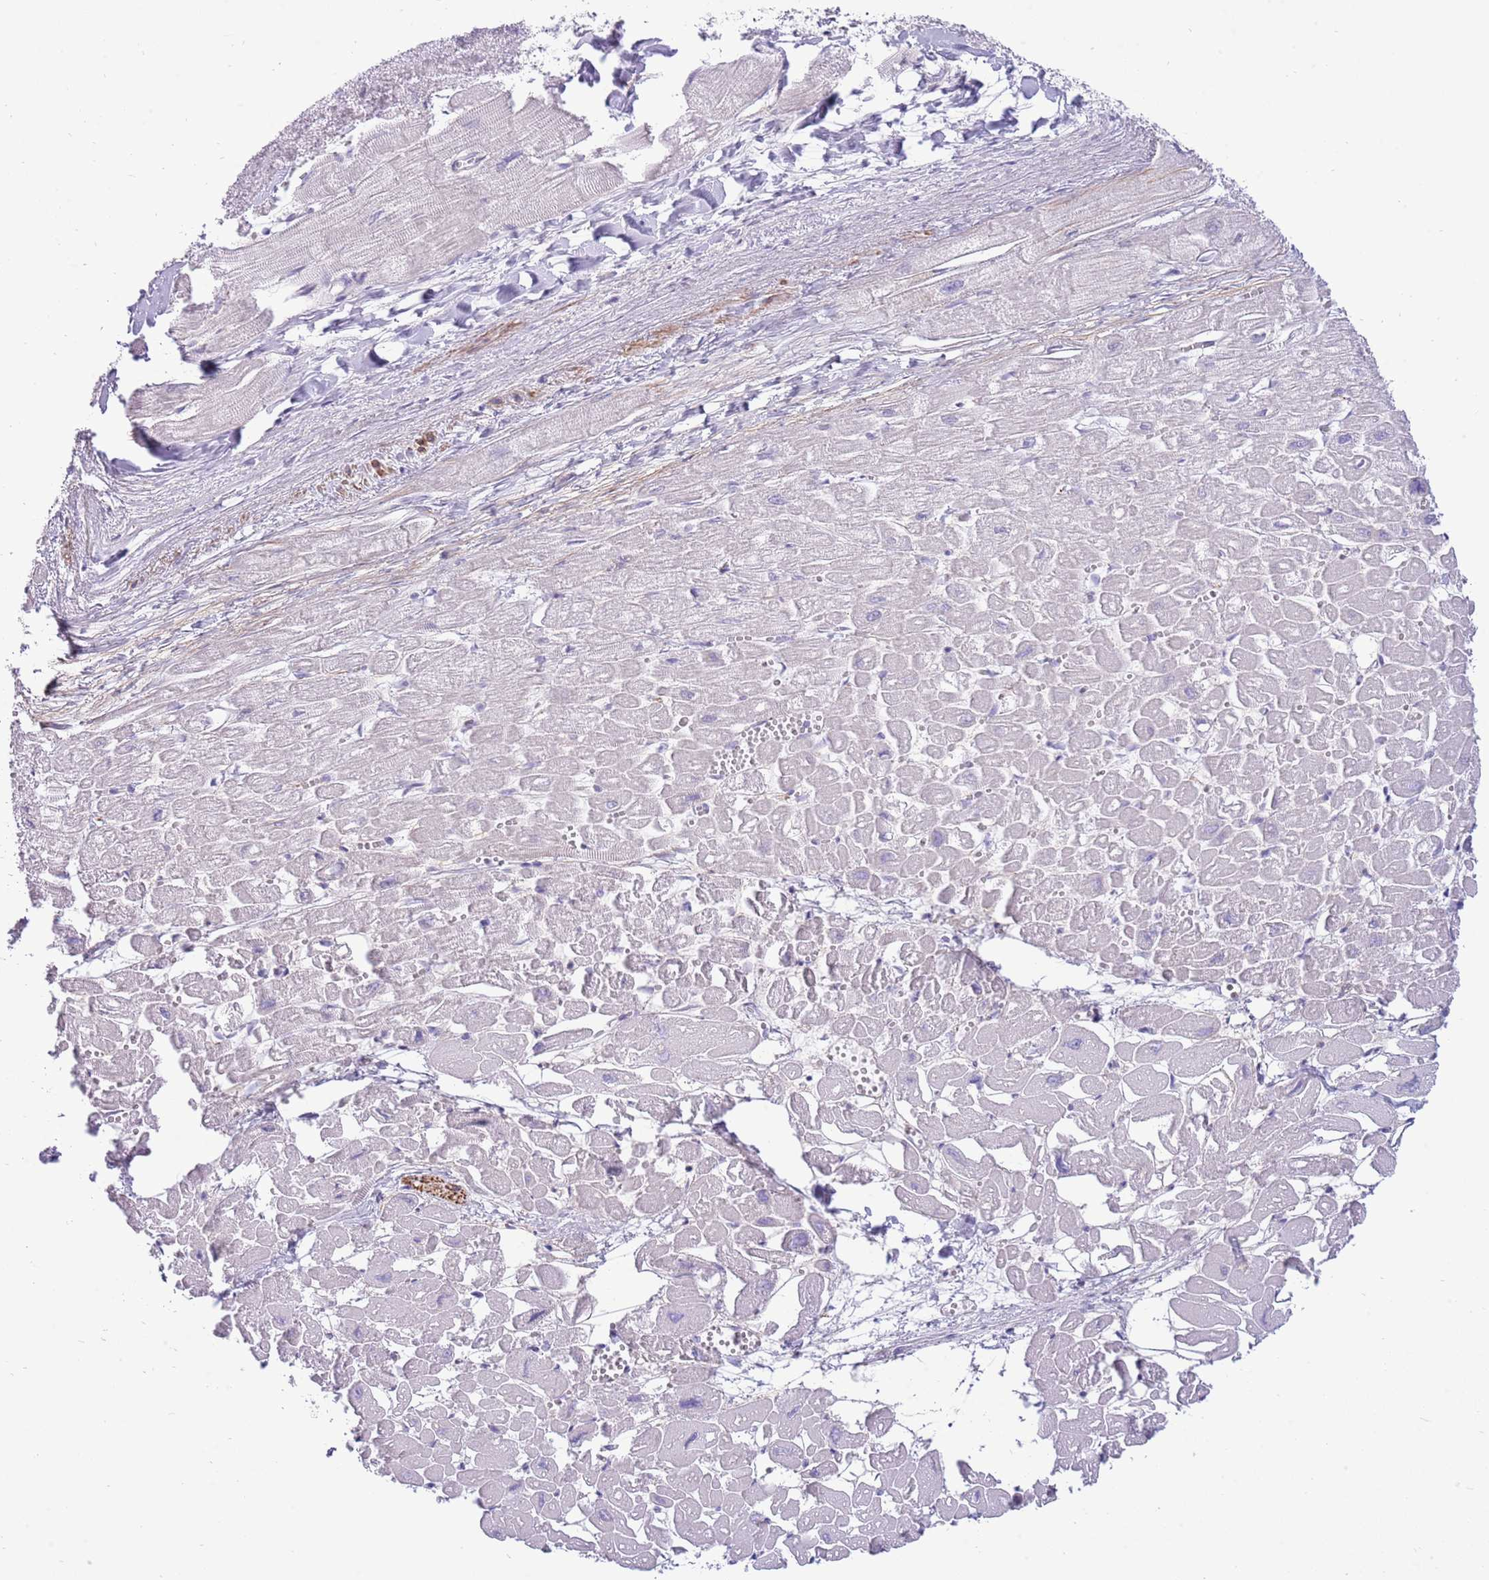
{"staining": {"intensity": "weak", "quantity": "25%-75%", "location": "cytoplasmic/membranous"}, "tissue": "heart muscle", "cell_type": "Cardiomyocytes", "image_type": "normal", "snomed": [{"axis": "morphology", "description": "Normal tissue, NOS"}, {"axis": "topography", "description": "Heart"}], "caption": "The histopathology image reveals a brown stain indicating the presence of a protein in the cytoplasmic/membranous of cardiomyocytes in heart muscle.", "gene": "ZC4H2", "patient": {"sex": "male", "age": 54}}